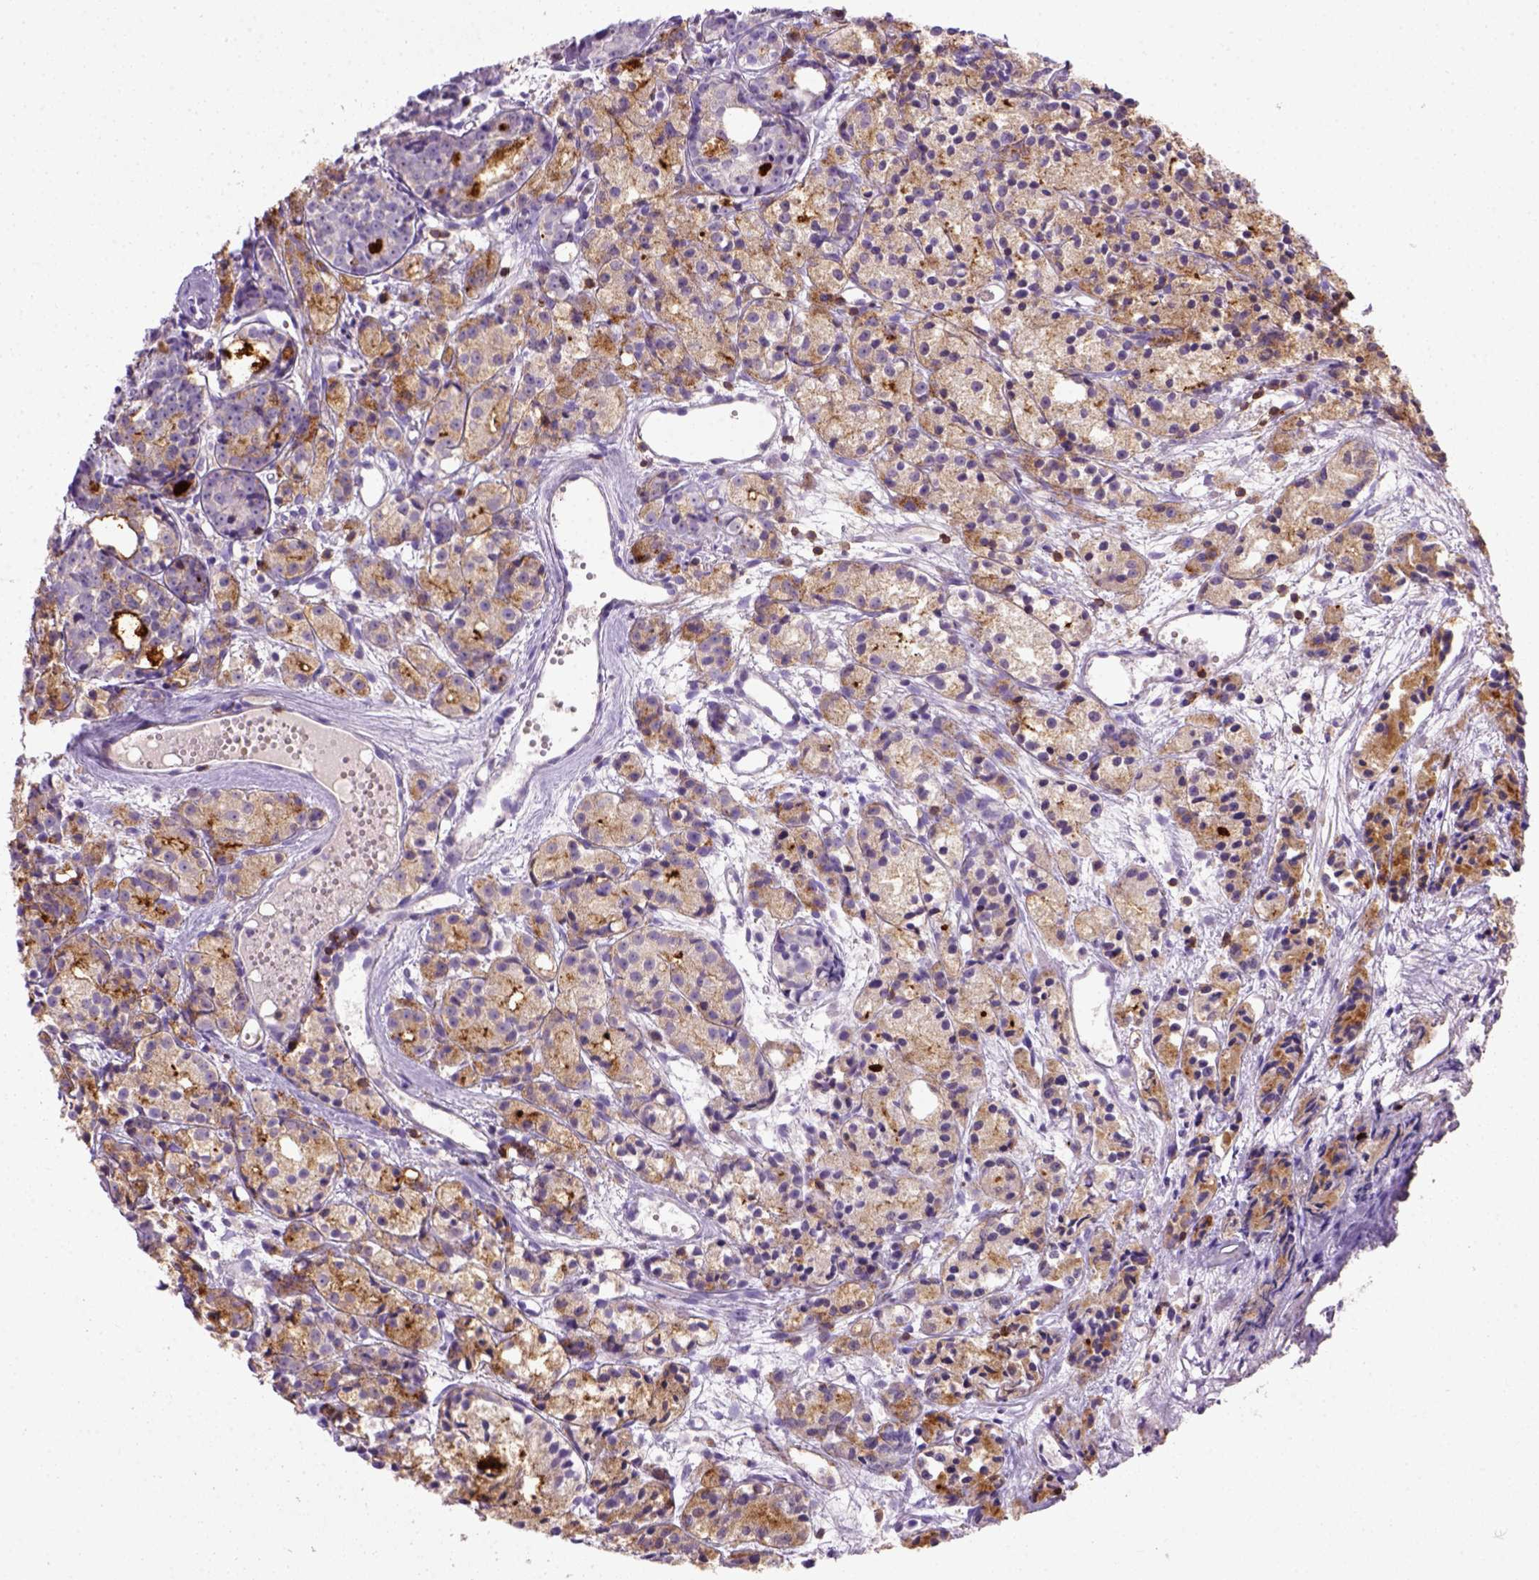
{"staining": {"intensity": "moderate", "quantity": "25%-75%", "location": "cytoplasmic/membranous"}, "tissue": "prostate cancer", "cell_type": "Tumor cells", "image_type": "cancer", "snomed": [{"axis": "morphology", "description": "Adenocarcinoma, Medium grade"}, {"axis": "topography", "description": "Prostate"}], "caption": "The histopathology image exhibits staining of prostate adenocarcinoma (medium-grade), revealing moderate cytoplasmic/membranous protein expression (brown color) within tumor cells. (DAB (3,3'-diaminobenzidine) = brown stain, brightfield microscopy at high magnification).", "gene": "CD3E", "patient": {"sex": "male", "age": 74}}